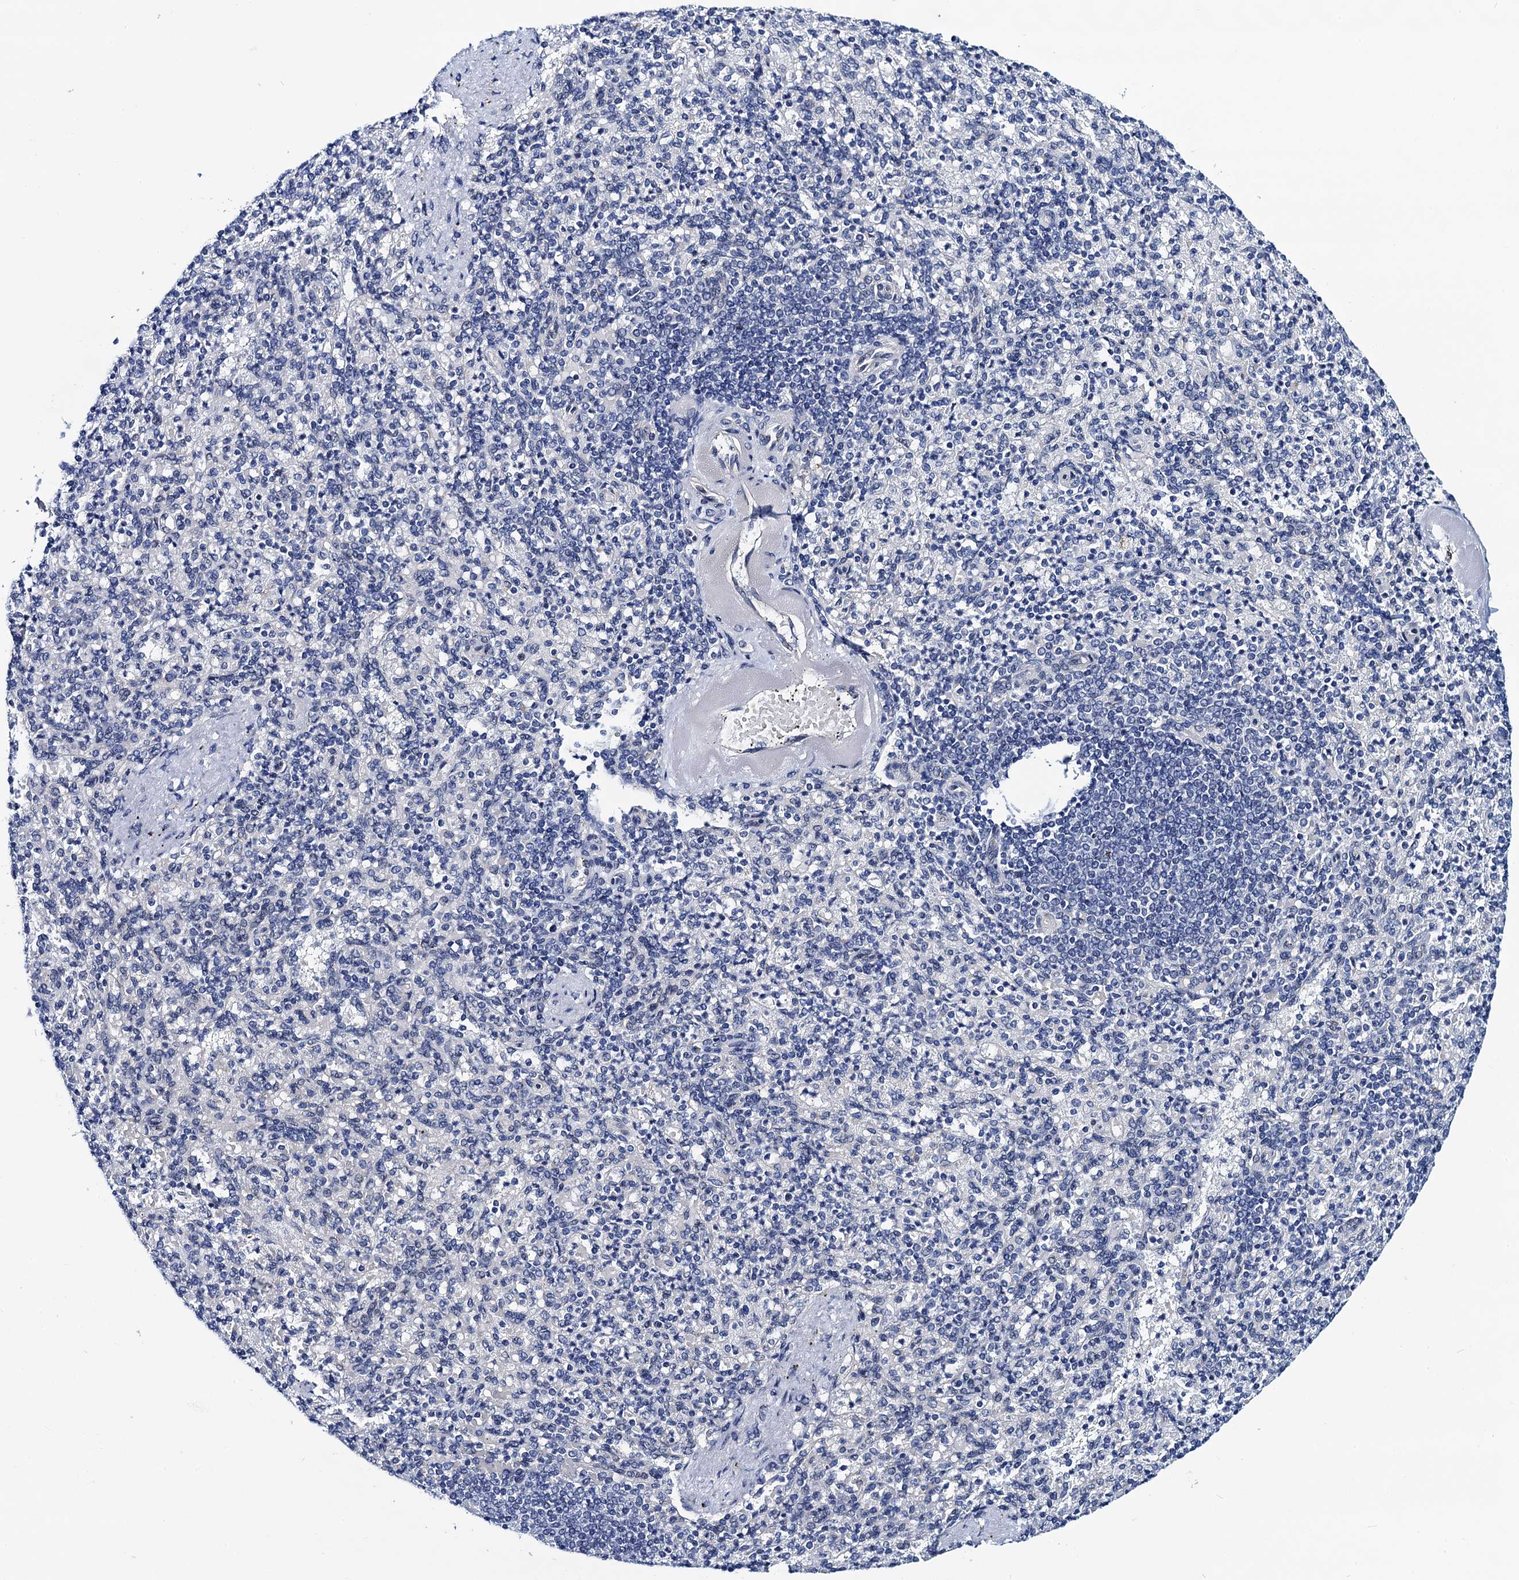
{"staining": {"intensity": "negative", "quantity": "none", "location": "none"}, "tissue": "spleen", "cell_type": "Cells in red pulp", "image_type": "normal", "snomed": [{"axis": "morphology", "description": "Normal tissue, NOS"}, {"axis": "topography", "description": "Spleen"}], "caption": "Normal spleen was stained to show a protein in brown. There is no significant expression in cells in red pulp. (IHC, brightfield microscopy, high magnification).", "gene": "C16orf87", "patient": {"sex": "female", "age": 74}}